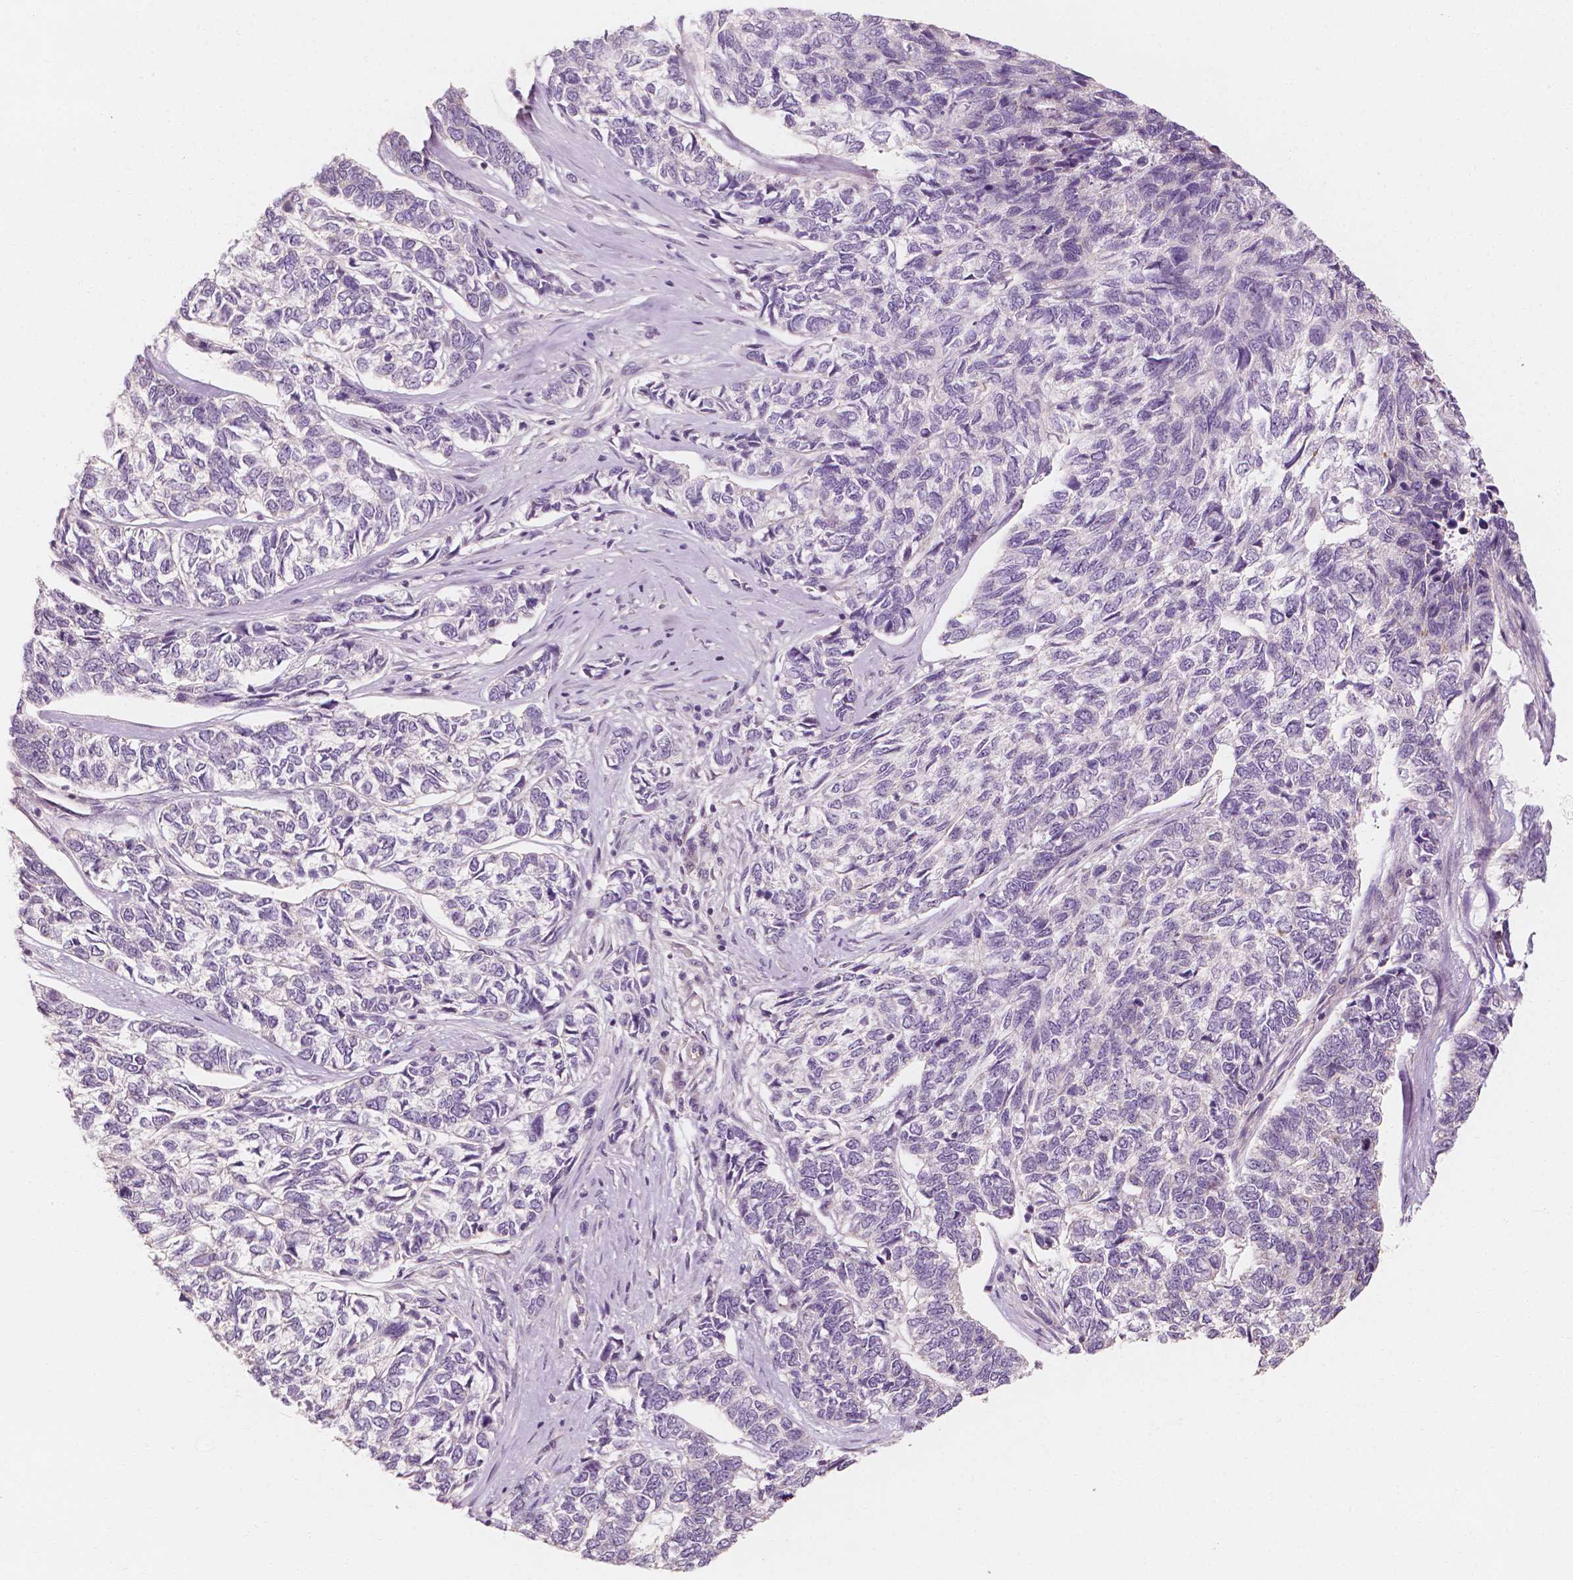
{"staining": {"intensity": "negative", "quantity": "none", "location": "none"}, "tissue": "skin cancer", "cell_type": "Tumor cells", "image_type": "cancer", "snomed": [{"axis": "morphology", "description": "Basal cell carcinoma"}, {"axis": "topography", "description": "Skin"}], "caption": "Human skin basal cell carcinoma stained for a protein using immunohistochemistry exhibits no staining in tumor cells.", "gene": "SHPK", "patient": {"sex": "female", "age": 65}}